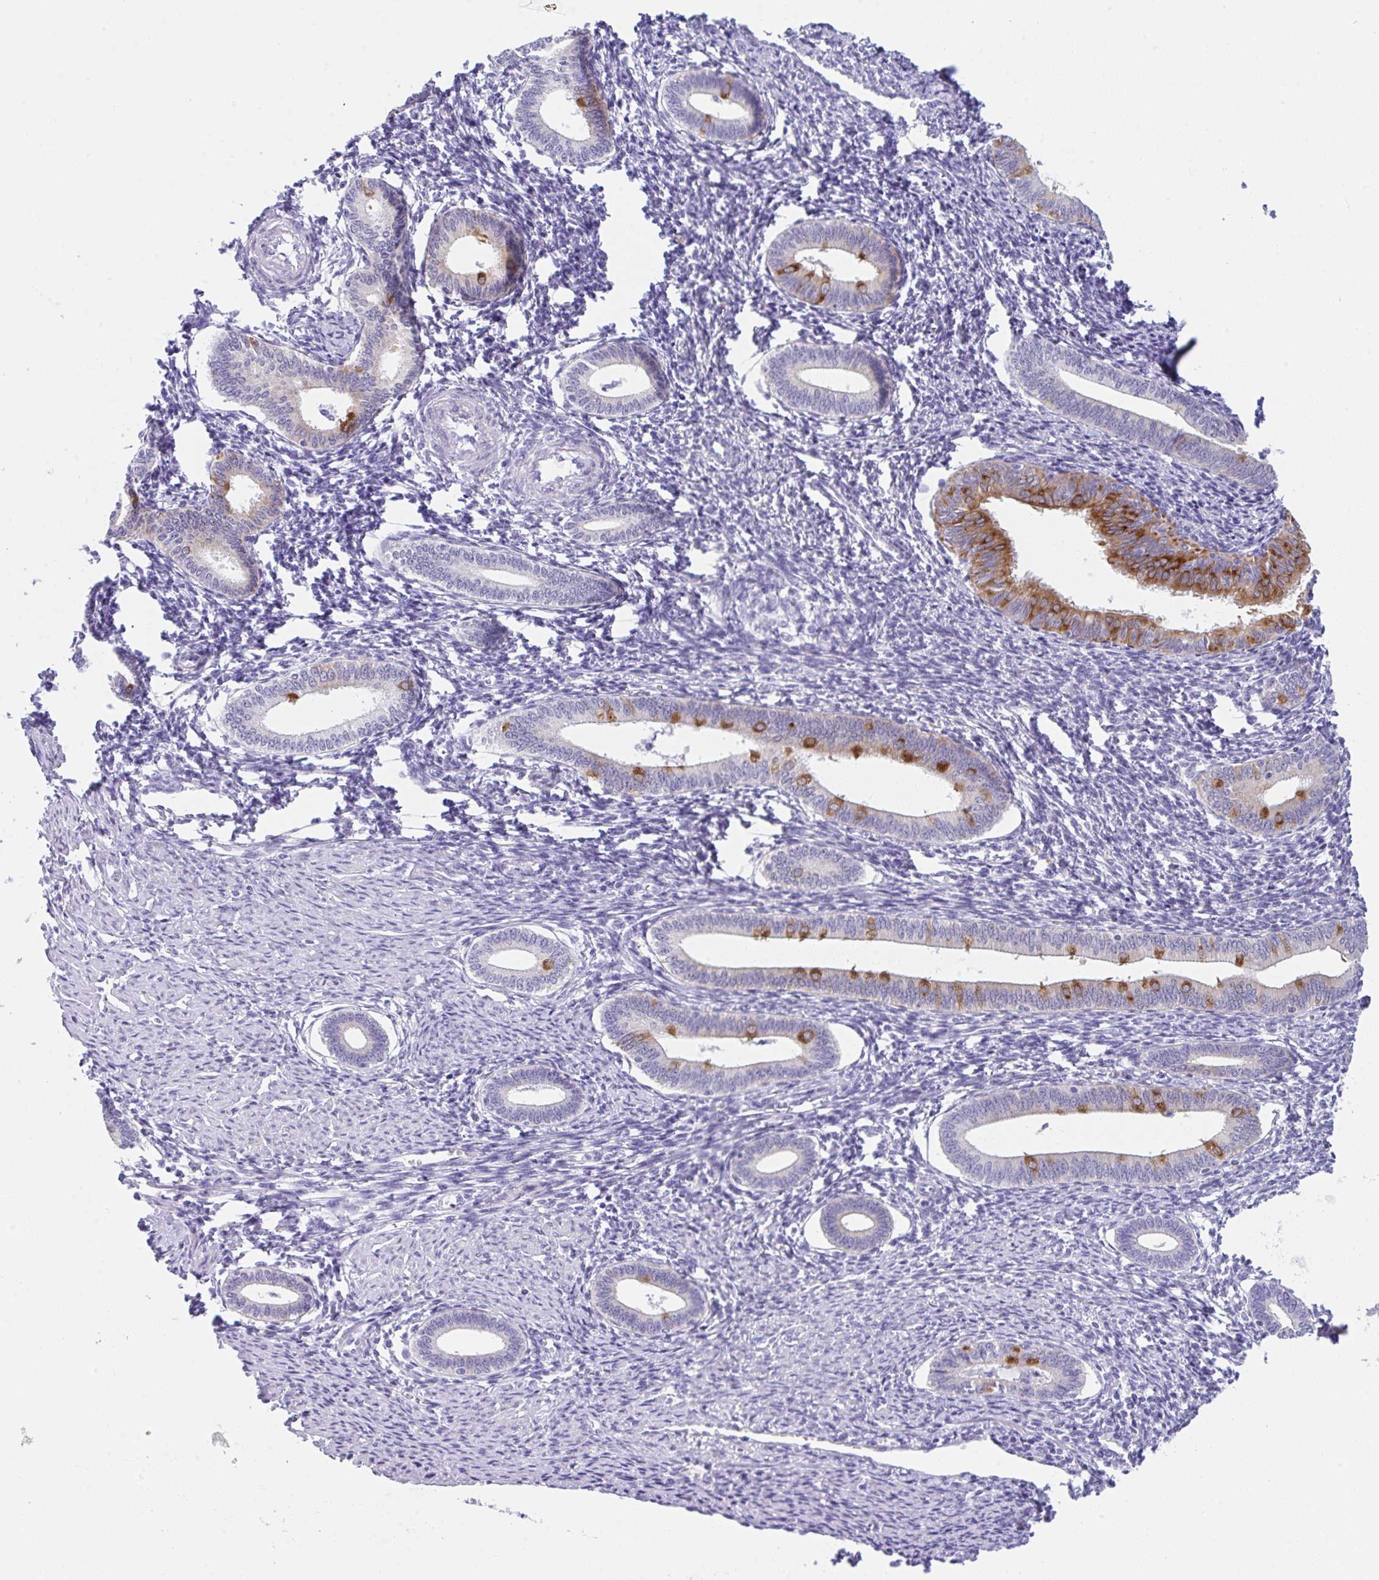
{"staining": {"intensity": "negative", "quantity": "none", "location": "none"}, "tissue": "endometrium", "cell_type": "Cells in endometrial stroma", "image_type": "normal", "snomed": [{"axis": "morphology", "description": "Normal tissue, NOS"}, {"axis": "topography", "description": "Endometrium"}], "caption": "The histopathology image reveals no significant staining in cells in endometrial stroma of endometrium. (Brightfield microscopy of DAB (3,3'-diaminobenzidine) immunohistochemistry at high magnification).", "gene": "TRAF4", "patient": {"sex": "female", "age": 41}}